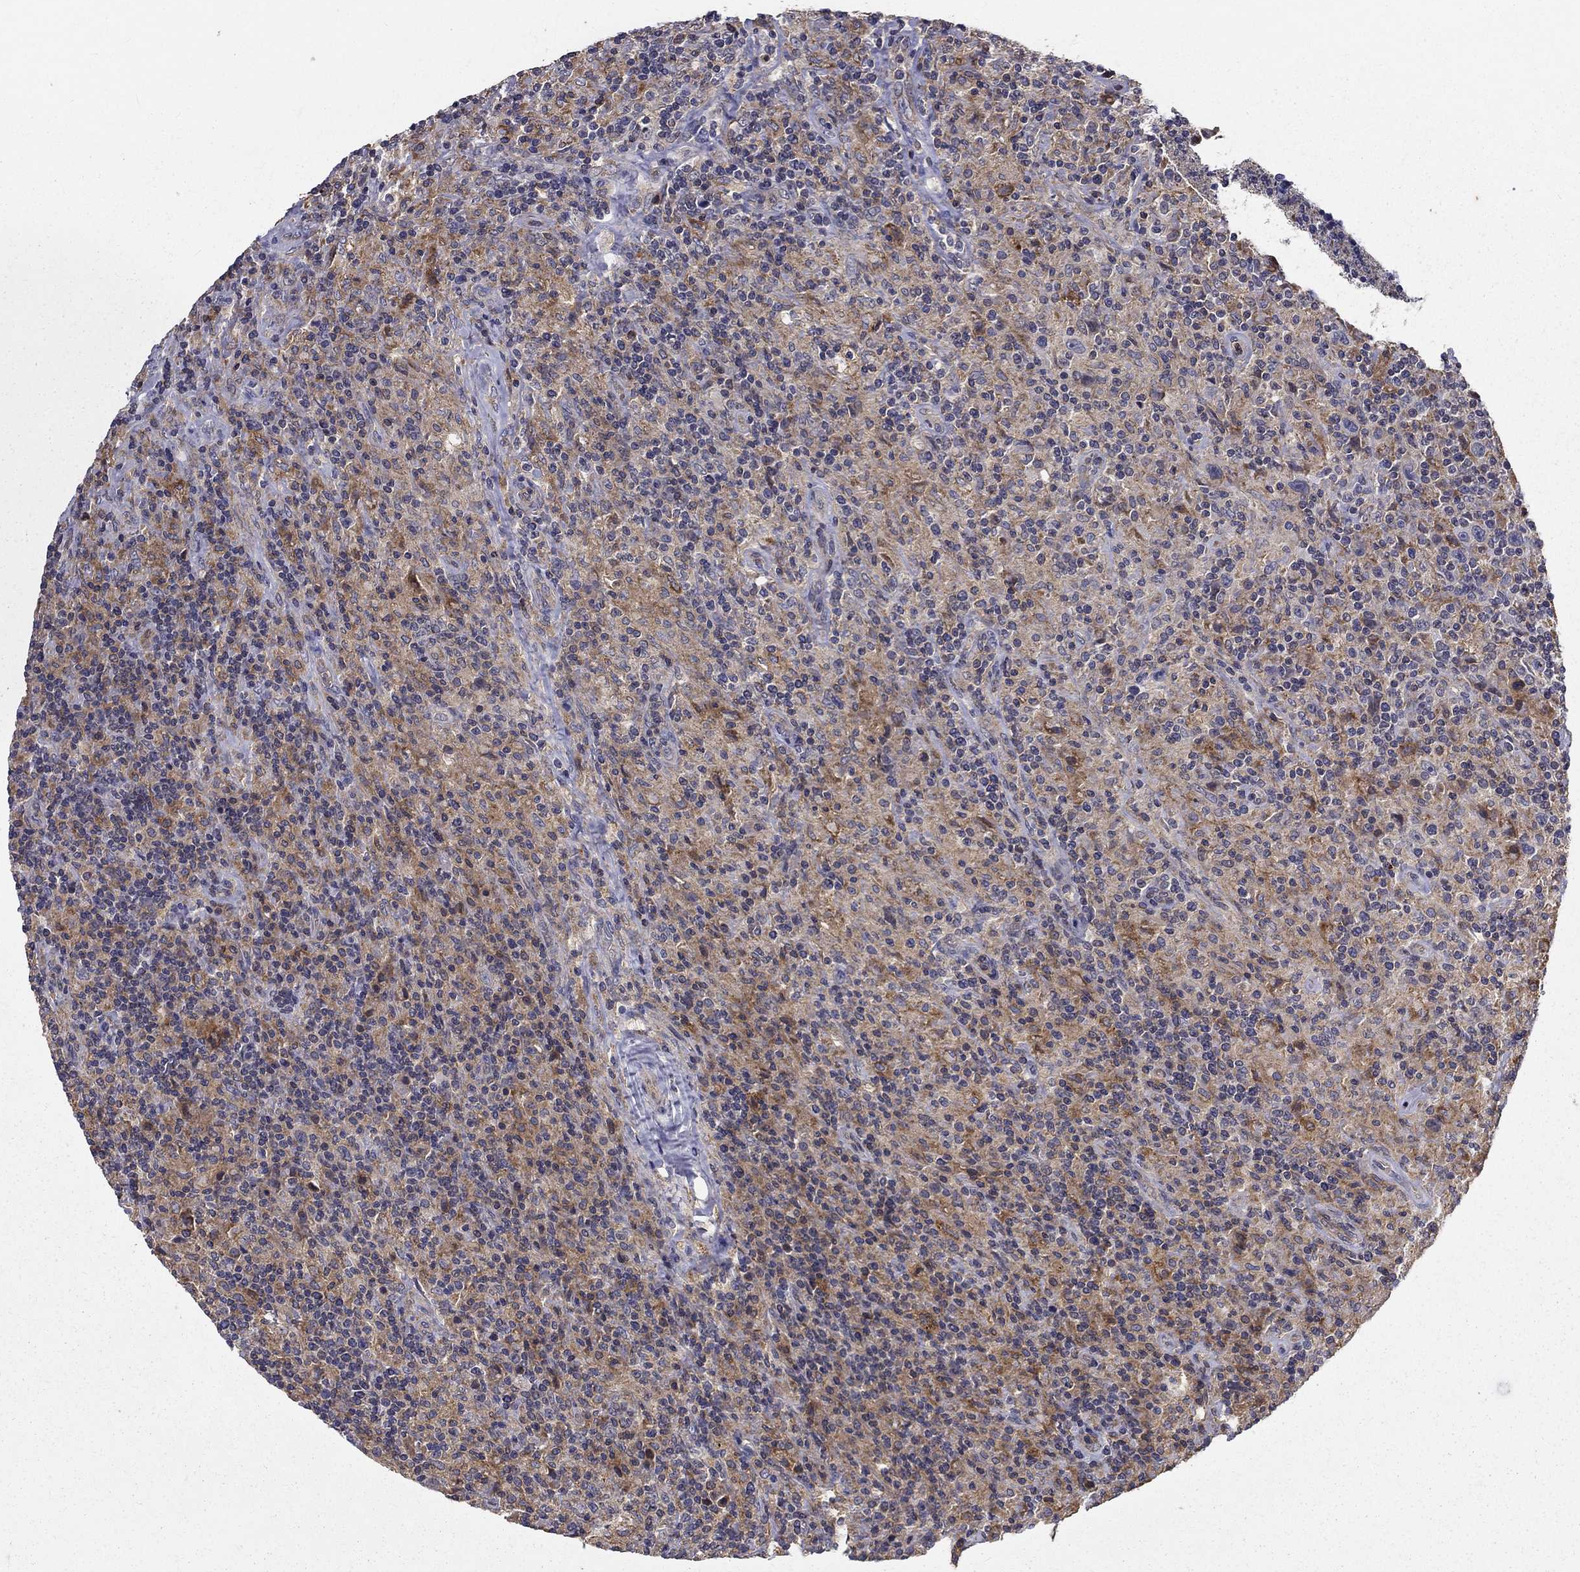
{"staining": {"intensity": "negative", "quantity": "none", "location": "none"}, "tissue": "lymphoma", "cell_type": "Tumor cells", "image_type": "cancer", "snomed": [{"axis": "morphology", "description": "Hodgkin's disease, NOS"}, {"axis": "topography", "description": "Lymph node"}], "caption": "This is an immunohistochemistry (IHC) image of Hodgkin's disease. There is no positivity in tumor cells.", "gene": "ALDH4A1", "patient": {"sex": "male", "age": 70}}